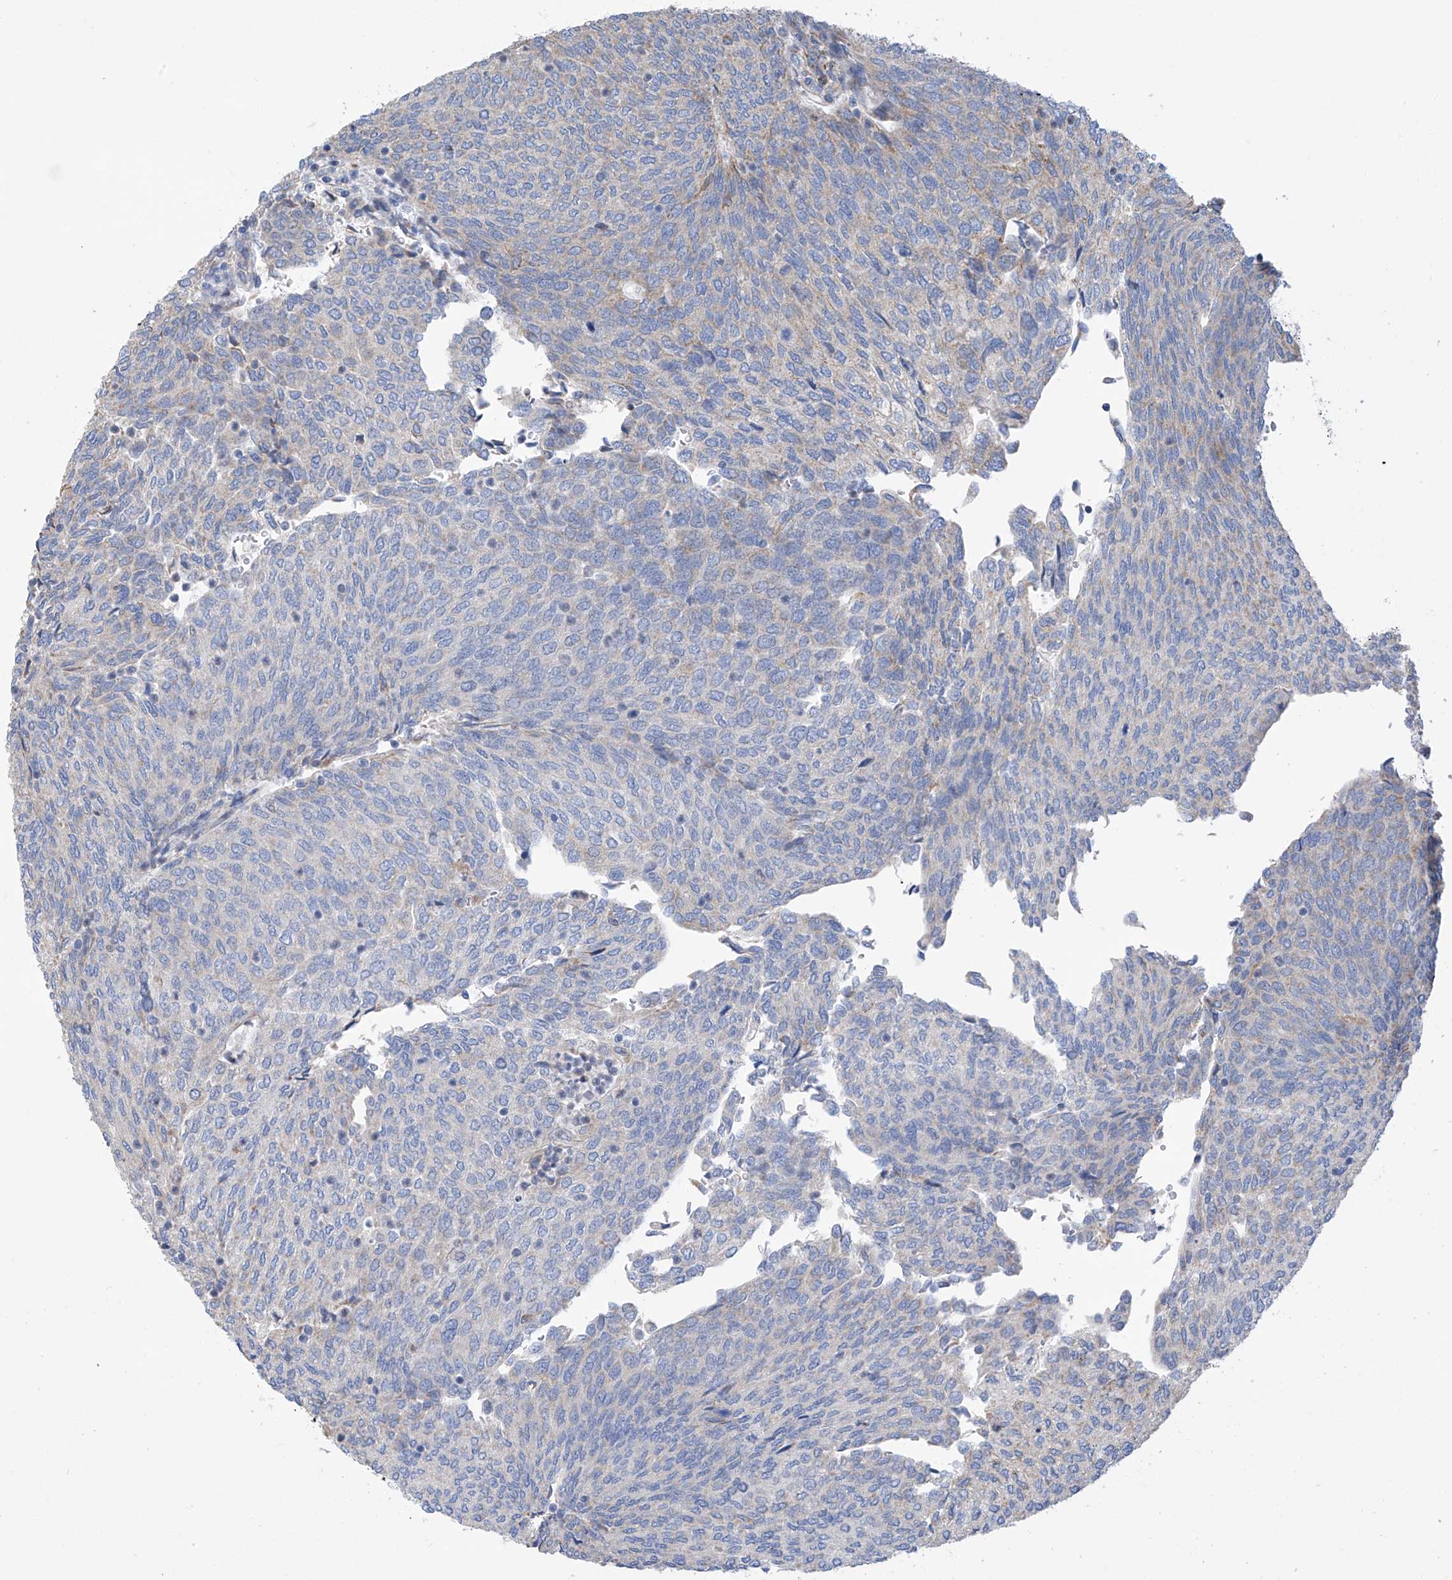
{"staining": {"intensity": "negative", "quantity": "none", "location": "none"}, "tissue": "urothelial cancer", "cell_type": "Tumor cells", "image_type": "cancer", "snomed": [{"axis": "morphology", "description": "Urothelial carcinoma, Low grade"}, {"axis": "topography", "description": "Urinary bladder"}], "caption": "This is an IHC image of human urothelial carcinoma (low-grade). There is no staining in tumor cells.", "gene": "EIF5B", "patient": {"sex": "female", "age": 79}}